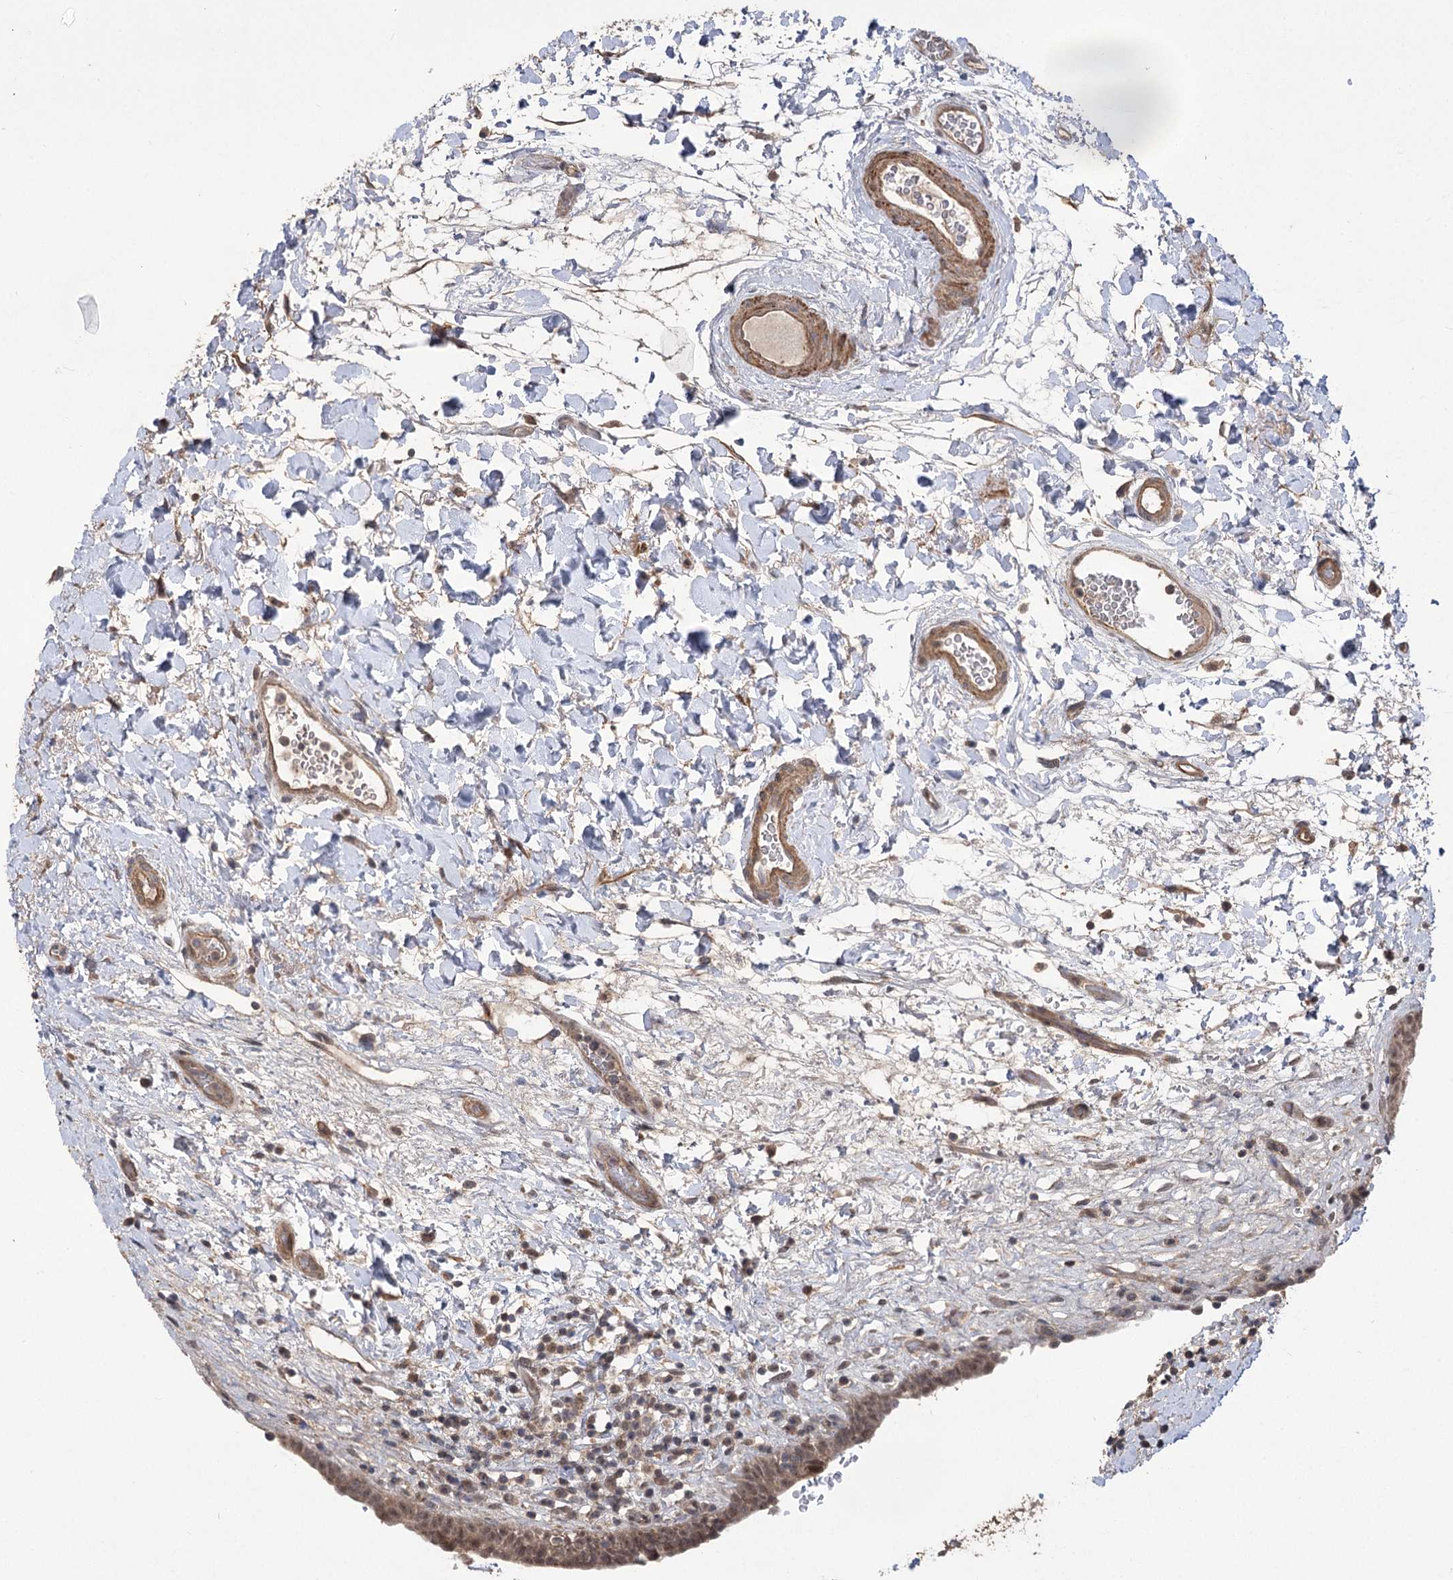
{"staining": {"intensity": "moderate", "quantity": ">75%", "location": "cytoplasmic/membranous,nuclear"}, "tissue": "urinary bladder", "cell_type": "Urothelial cells", "image_type": "normal", "snomed": [{"axis": "morphology", "description": "Normal tissue, NOS"}, {"axis": "topography", "description": "Urinary bladder"}], "caption": "A photomicrograph of human urinary bladder stained for a protein displays moderate cytoplasmic/membranous,nuclear brown staining in urothelial cells. The staining was performed using DAB (3,3'-diaminobenzidine) to visualize the protein expression in brown, while the nuclei were stained in blue with hematoxylin (Magnification: 20x).", "gene": "TENM2", "patient": {"sex": "male", "age": 83}}